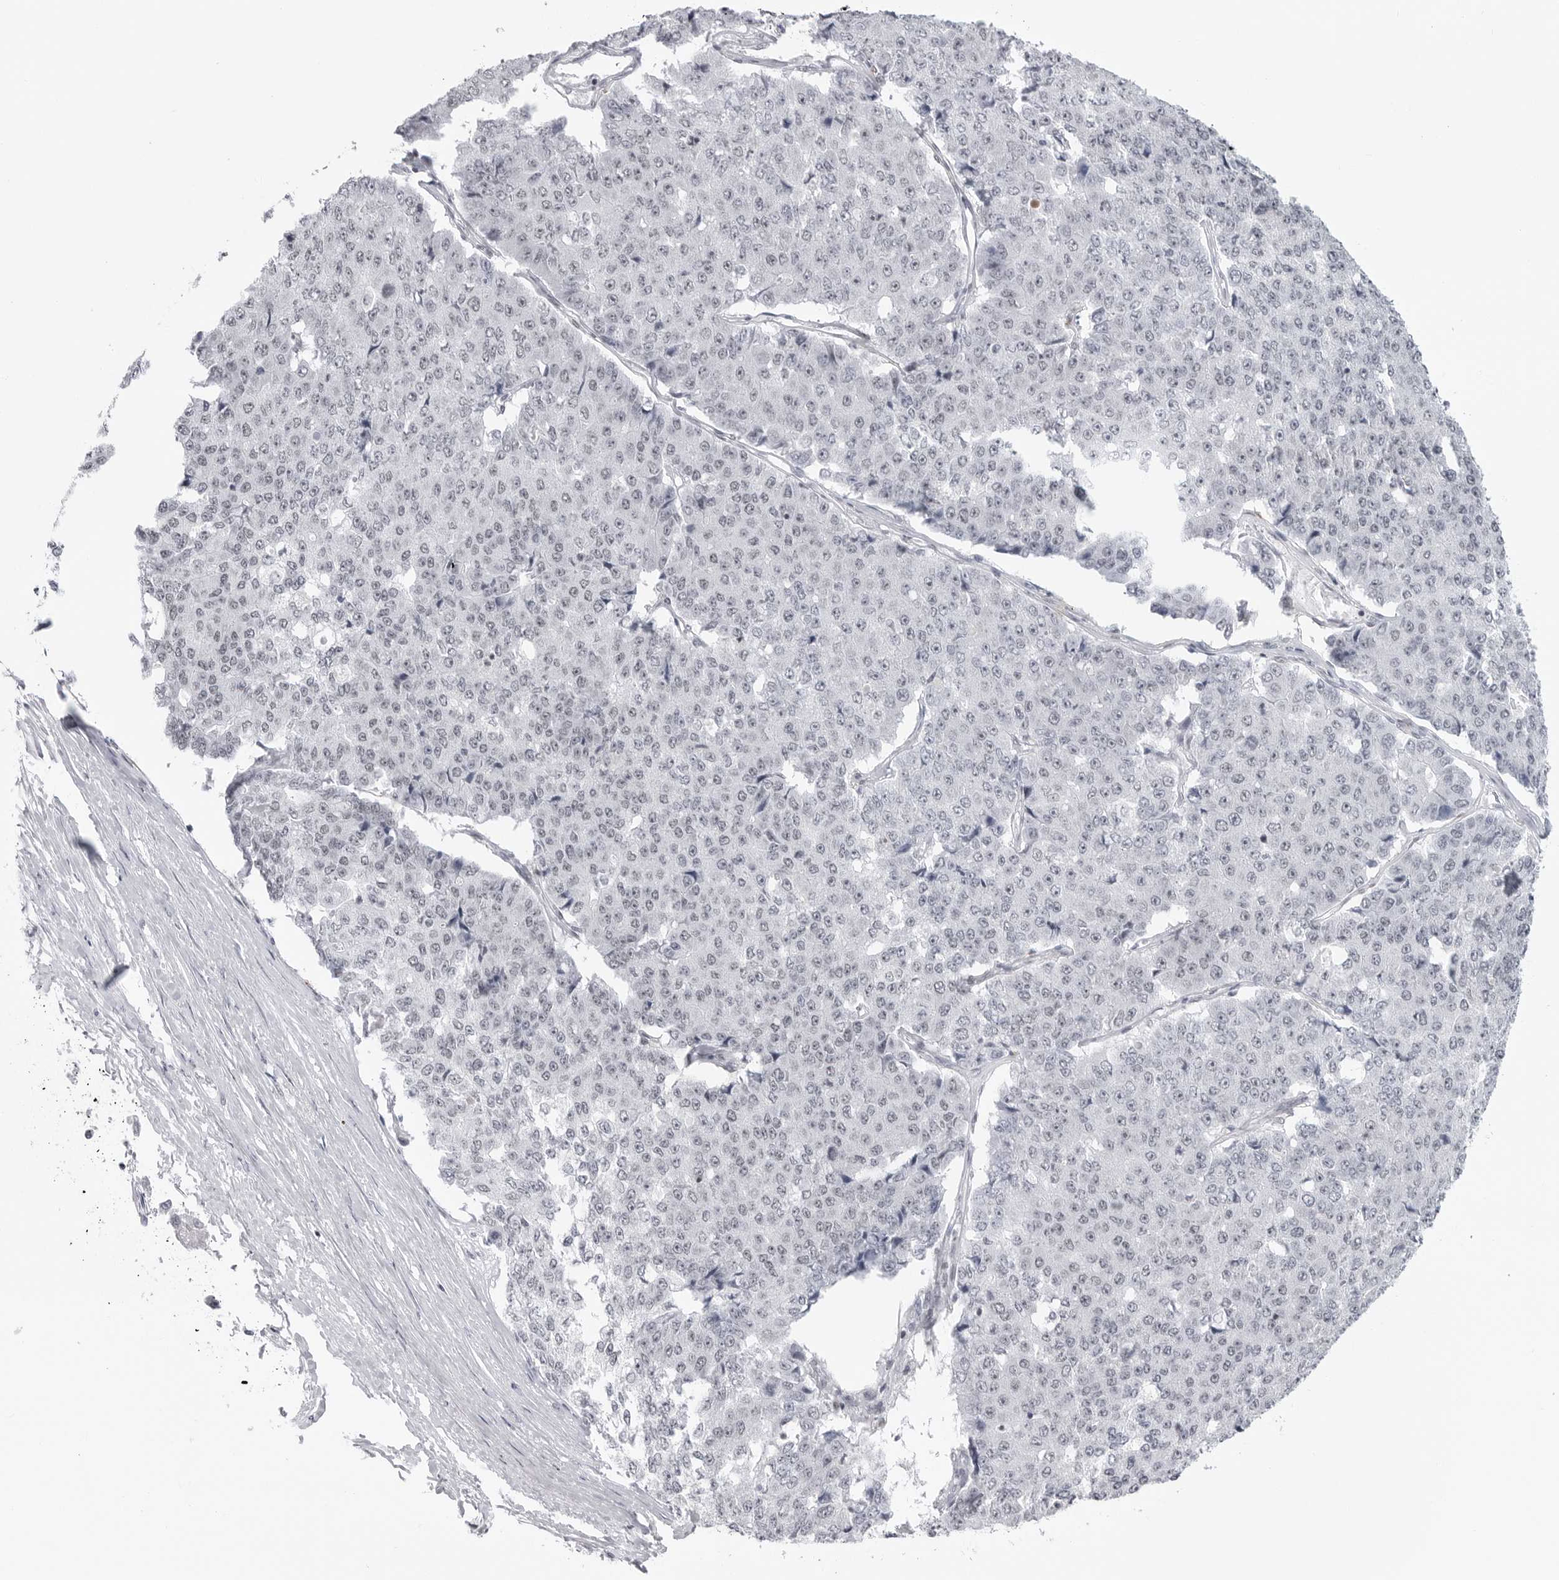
{"staining": {"intensity": "negative", "quantity": "none", "location": "none"}, "tissue": "pancreatic cancer", "cell_type": "Tumor cells", "image_type": "cancer", "snomed": [{"axis": "morphology", "description": "Adenocarcinoma, NOS"}, {"axis": "topography", "description": "Pancreas"}], "caption": "Tumor cells are negative for protein expression in human pancreatic cancer (adenocarcinoma). (DAB (3,3'-diaminobenzidine) IHC with hematoxylin counter stain).", "gene": "TRIM66", "patient": {"sex": "male", "age": 50}}